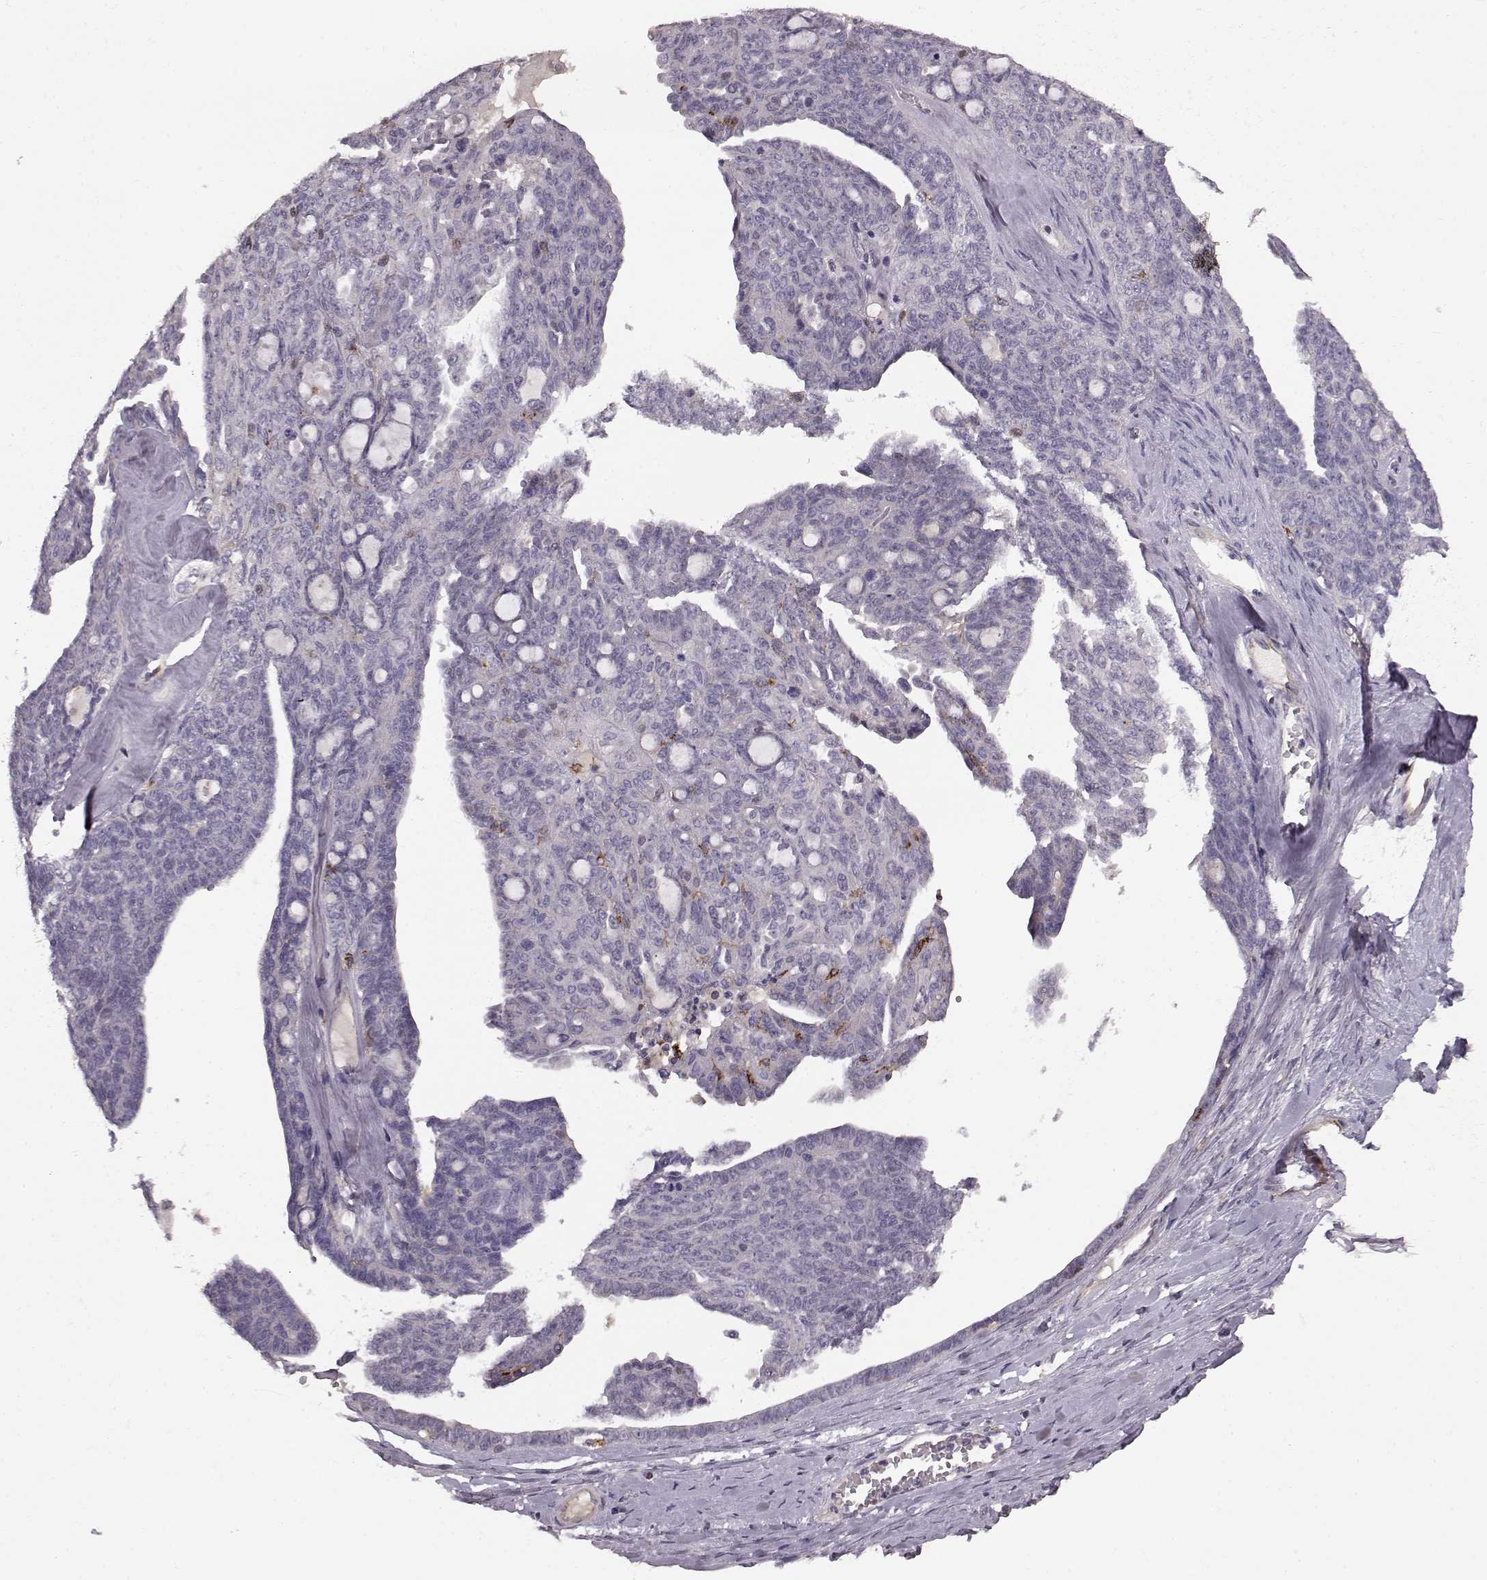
{"staining": {"intensity": "negative", "quantity": "none", "location": "none"}, "tissue": "ovarian cancer", "cell_type": "Tumor cells", "image_type": "cancer", "snomed": [{"axis": "morphology", "description": "Cystadenocarcinoma, serous, NOS"}, {"axis": "topography", "description": "Ovary"}], "caption": "Tumor cells are negative for protein expression in human ovarian cancer. The staining is performed using DAB brown chromogen with nuclei counter-stained in using hematoxylin.", "gene": "CCNF", "patient": {"sex": "female", "age": 71}}